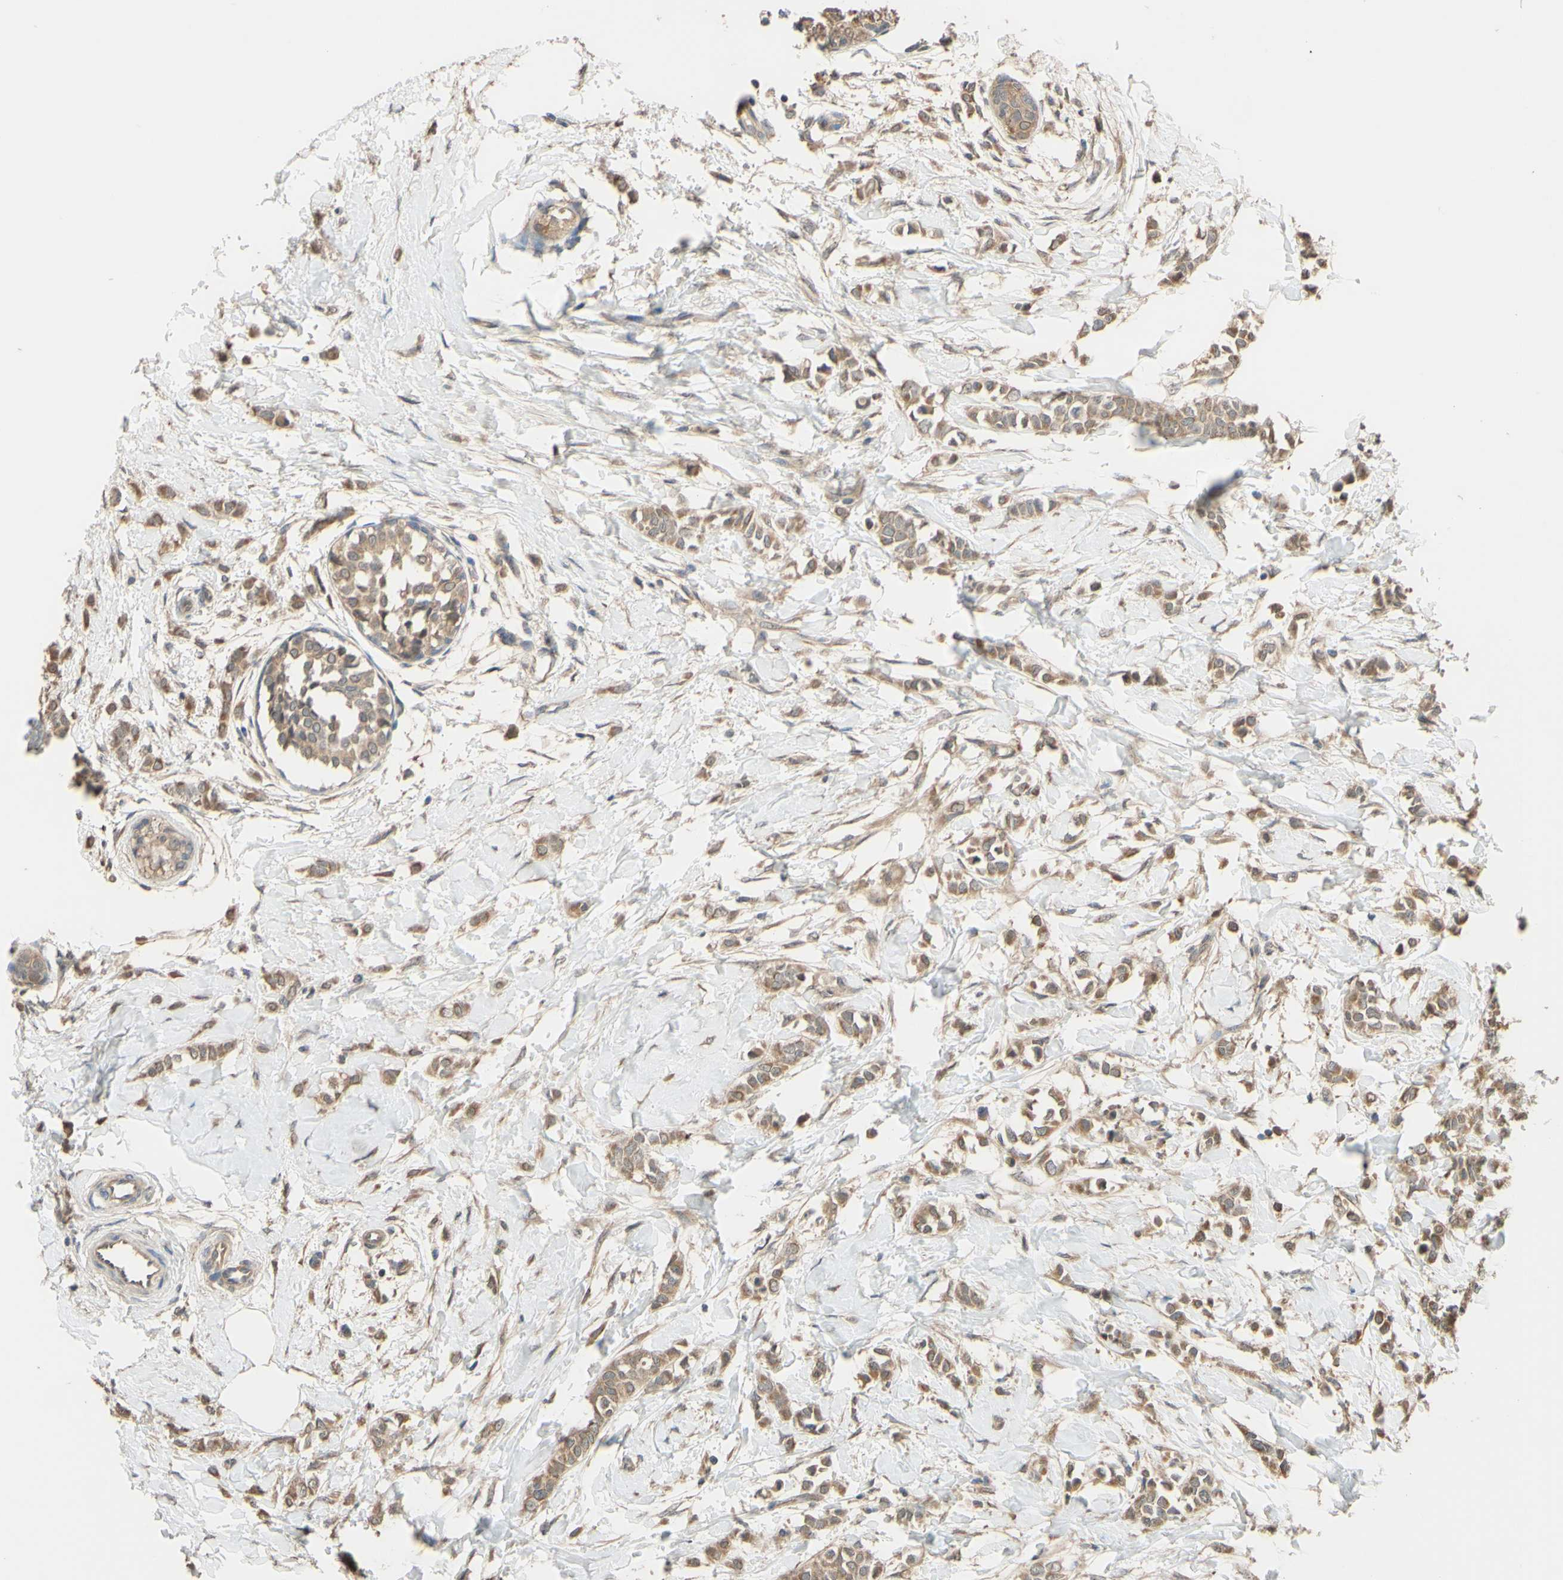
{"staining": {"intensity": "moderate", "quantity": ">75%", "location": "cytoplasmic/membranous"}, "tissue": "breast cancer", "cell_type": "Tumor cells", "image_type": "cancer", "snomed": [{"axis": "morphology", "description": "Lobular carcinoma, in situ"}, {"axis": "morphology", "description": "Lobular carcinoma"}, {"axis": "topography", "description": "Breast"}], "caption": "Breast cancer (lobular carcinoma) tissue reveals moderate cytoplasmic/membranous expression in about >75% of tumor cells, visualized by immunohistochemistry.", "gene": "SMIM19", "patient": {"sex": "female", "age": 41}}